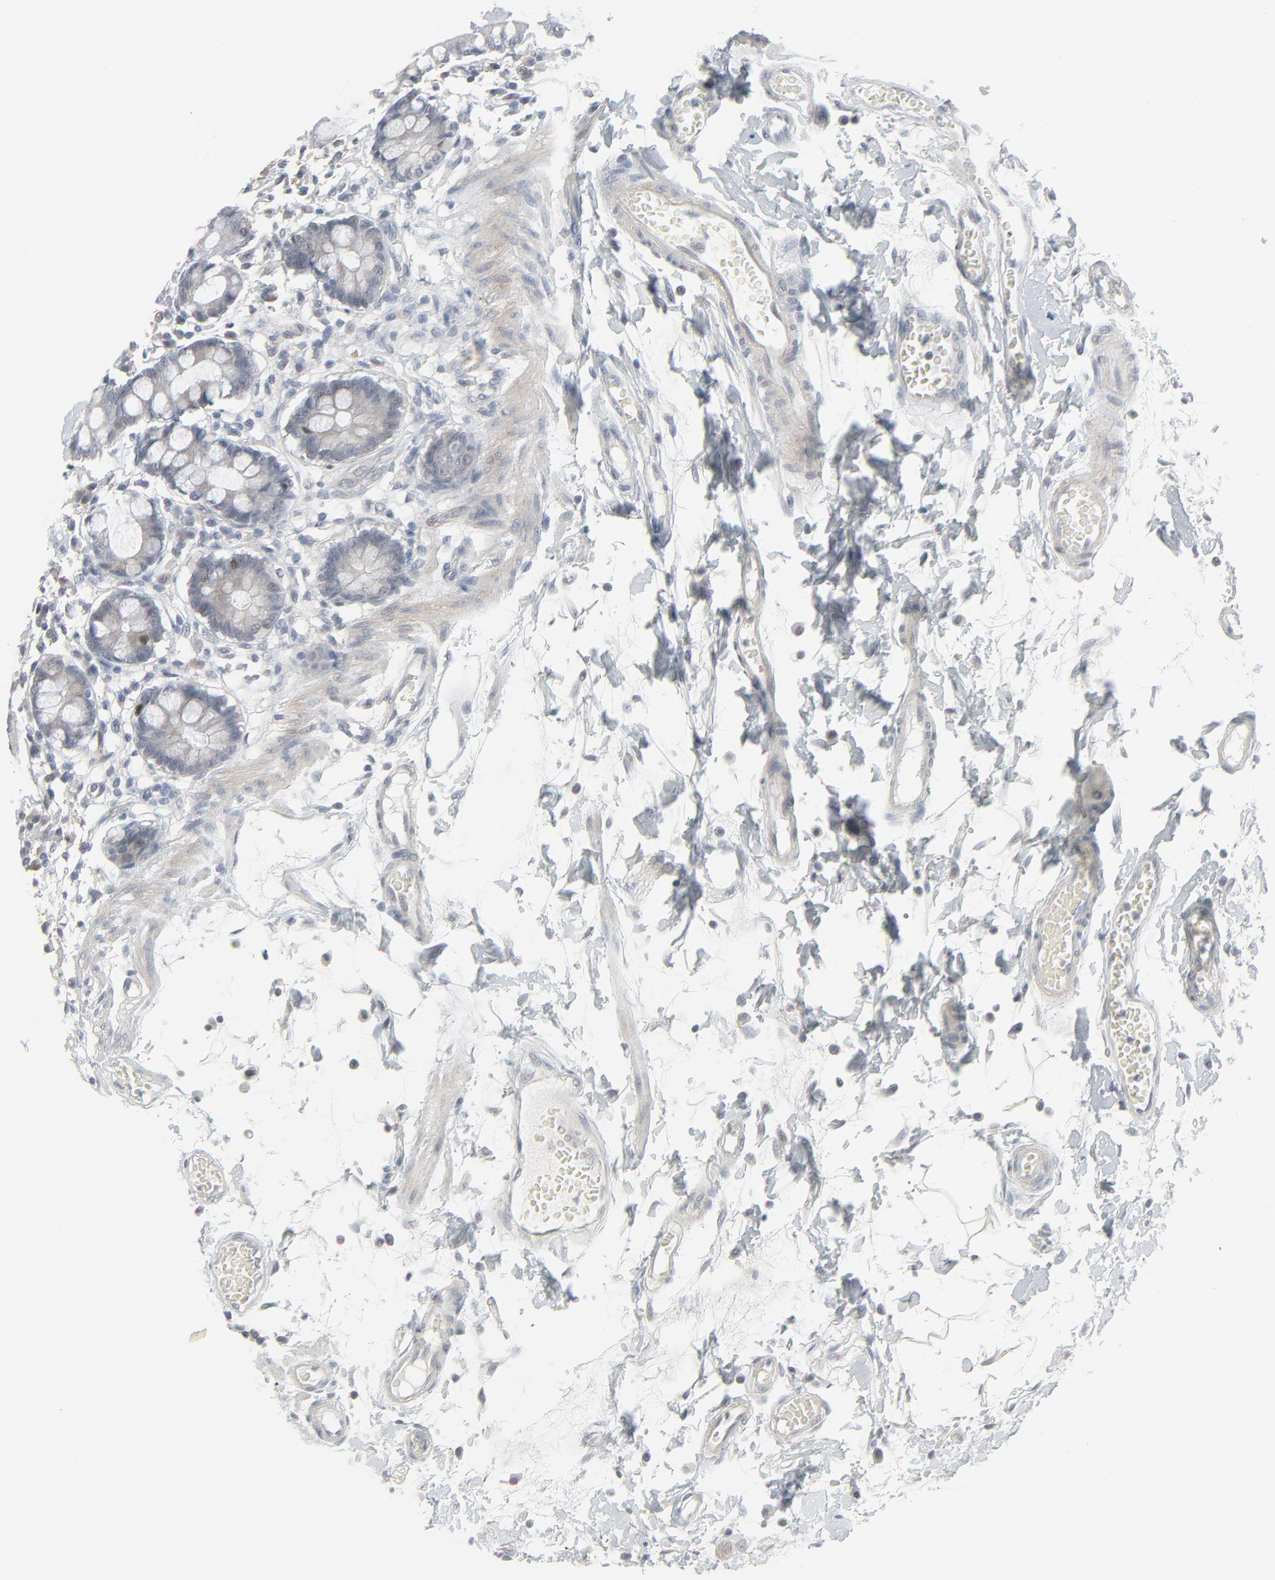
{"staining": {"intensity": "weak", "quantity": ">75%", "location": "cytoplasmic/membranous"}, "tissue": "small intestine", "cell_type": "Glandular cells", "image_type": "normal", "snomed": [{"axis": "morphology", "description": "Normal tissue, NOS"}, {"axis": "topography", "description": "Small intestine"}], "caption": "Human small intestine stained with a brown dye reveals weak cytoplasmic/membranous positive expression in about >75% of glandular cells.", "gene": "NEUROD1", "patient": {"sex": "female", "age": 61}}